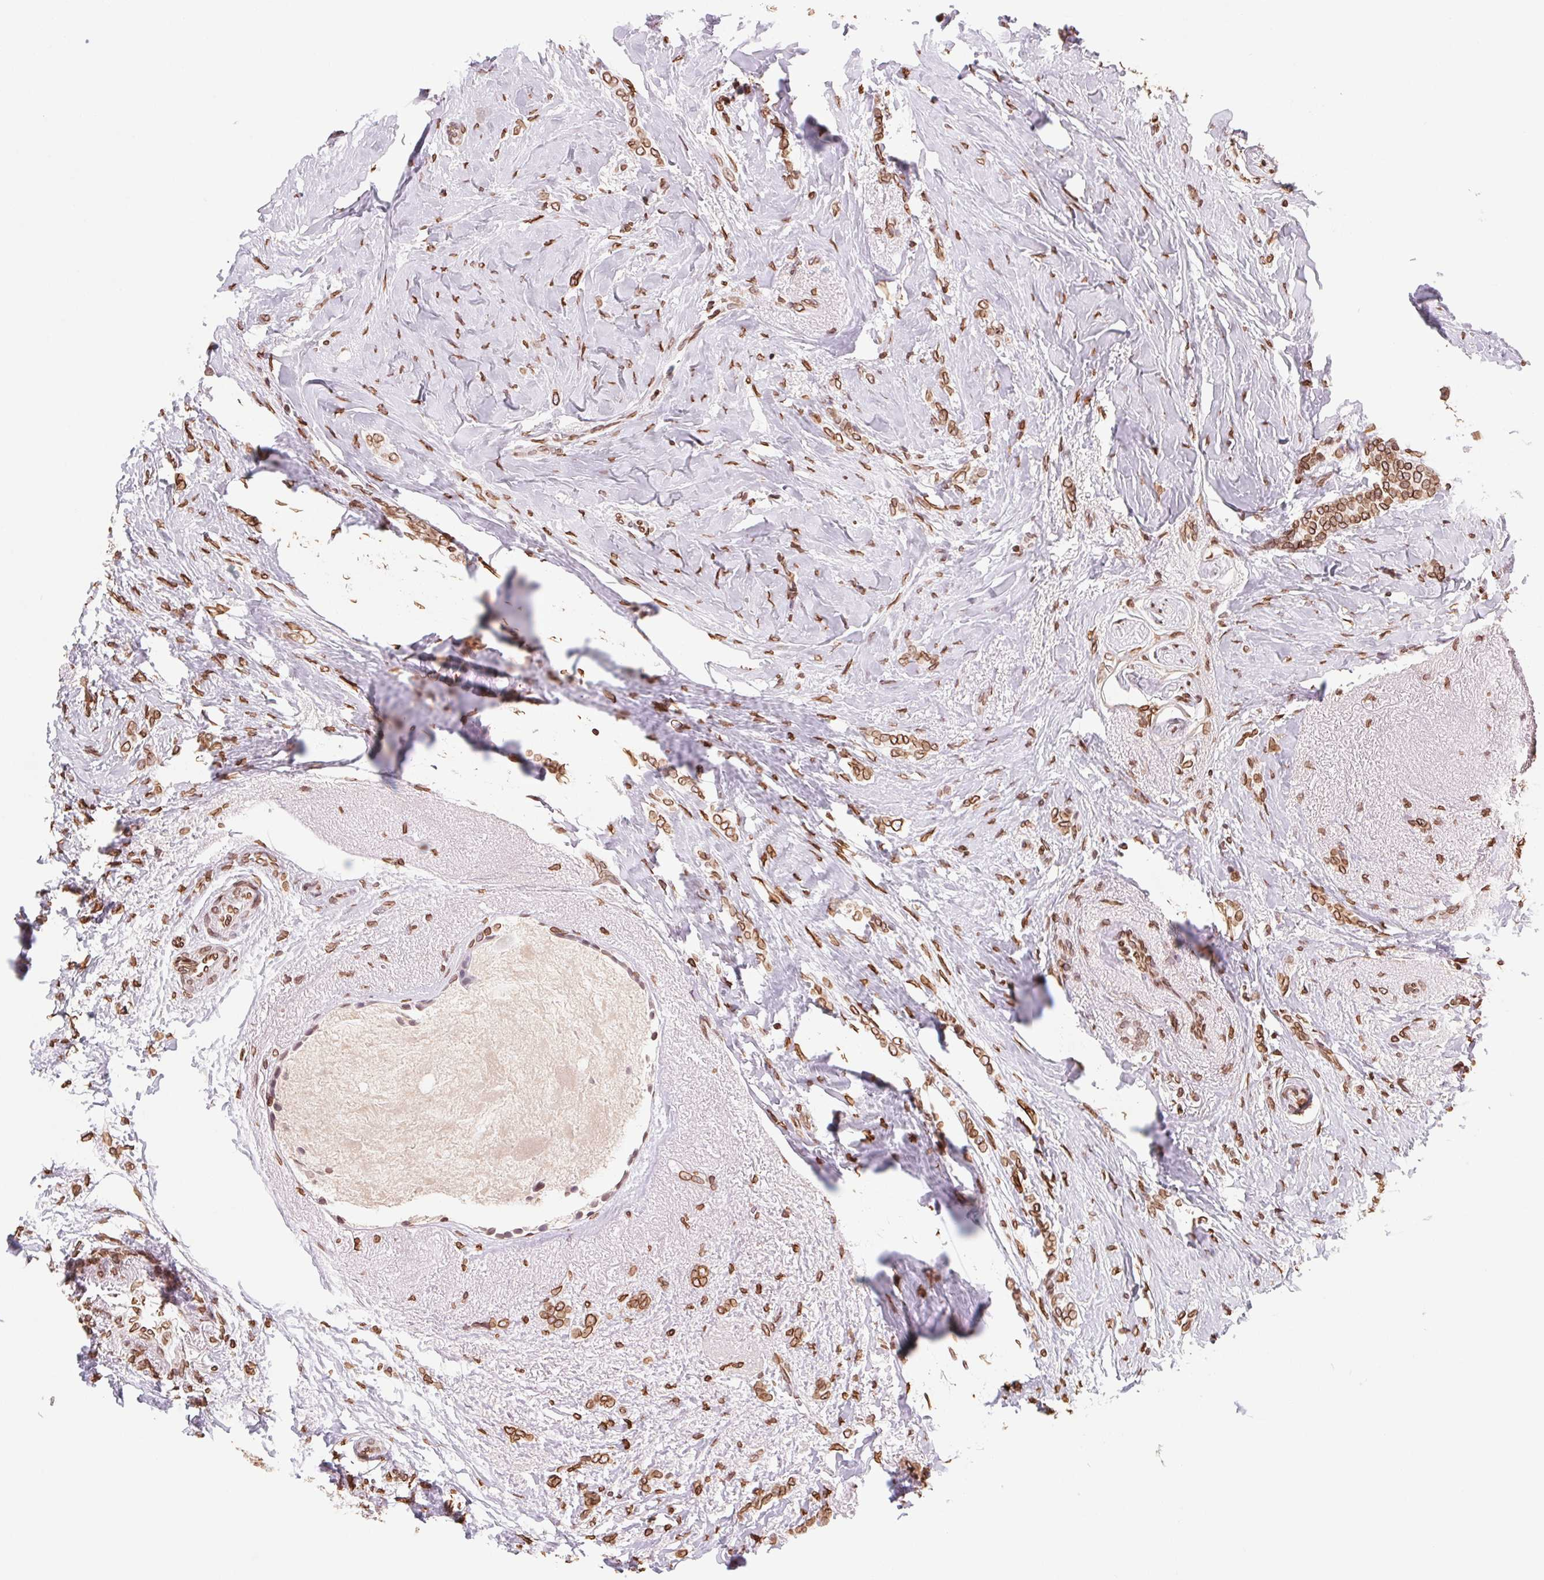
{"staining": {"intensity": "strong", "quantity": ">75%", "location": "cytoplasmic/membranous,nuclear"}, "tissue": "breast cancer", "cell_type": "Tumor cells", "image_type": "cancer", "snomed": [{"axis": "morphology", "description": "Normal tissue, NOS"}, {"axis": "morphology", "description": "Duct carcinoma"}, {"axis": "topography", "description": "Breast"}], "caption": "Breast cancer stained for a protein (brown) reveals strong cytoplasmic/membranous and nuclear positive staining in about >75% of tumor cells.", "gene": "LMNB2", "patient": {"sex": "female", "age": 77}}